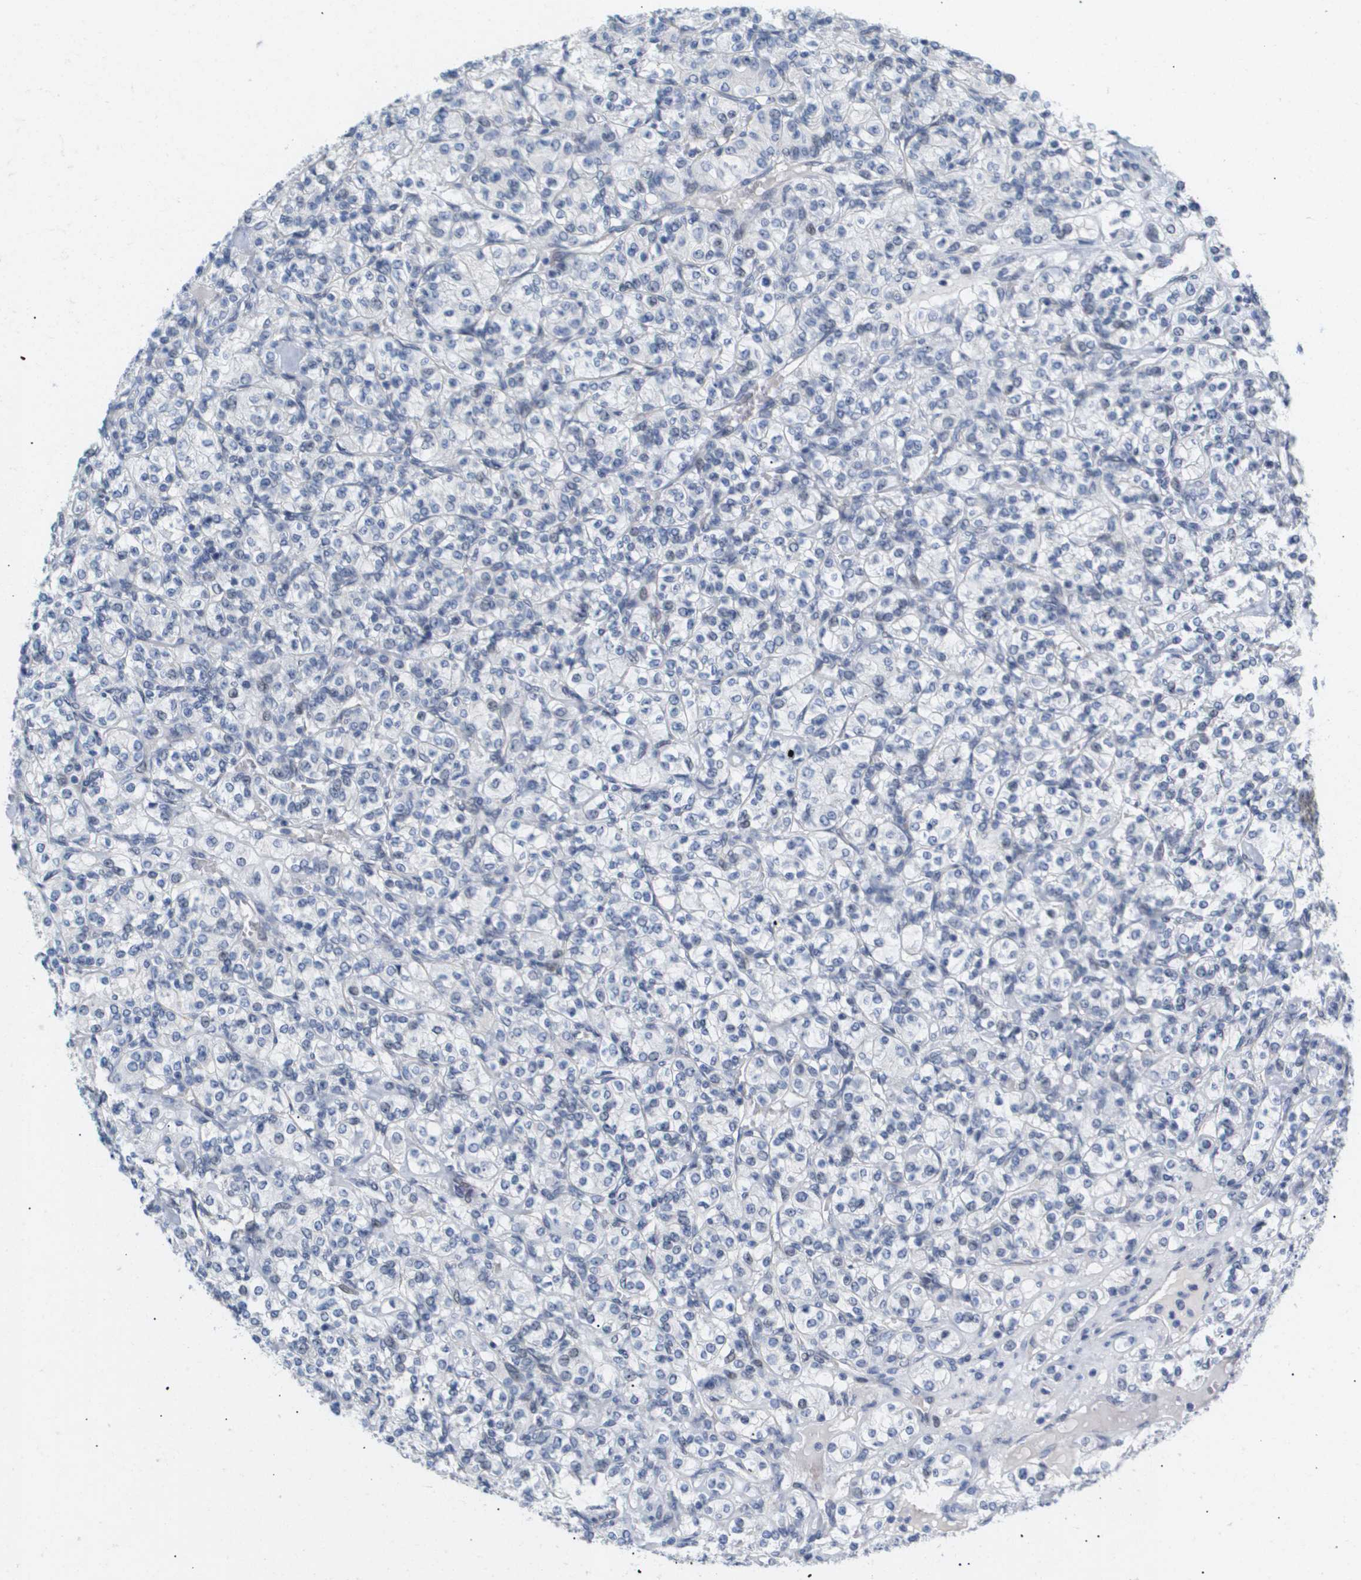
{"staining": {"intensity": "negative", "quantity": "none", "location": "none"}, "tissue": "renal cancer", "cell_type": "Tumor cells", "image_type": "cancer", "snomed": [{"axis": "morphology", "description": "Adenocarcinoma, NOS"}, {"axis": "topography", "description": "Kidney"}], "caption": "Adenocarcinoma (renal) stained for a protein using immunohistochemistry reveals no staining tumor cells.", "gene": "PPARD", "patient": {"sex": "male", "age": 77}}